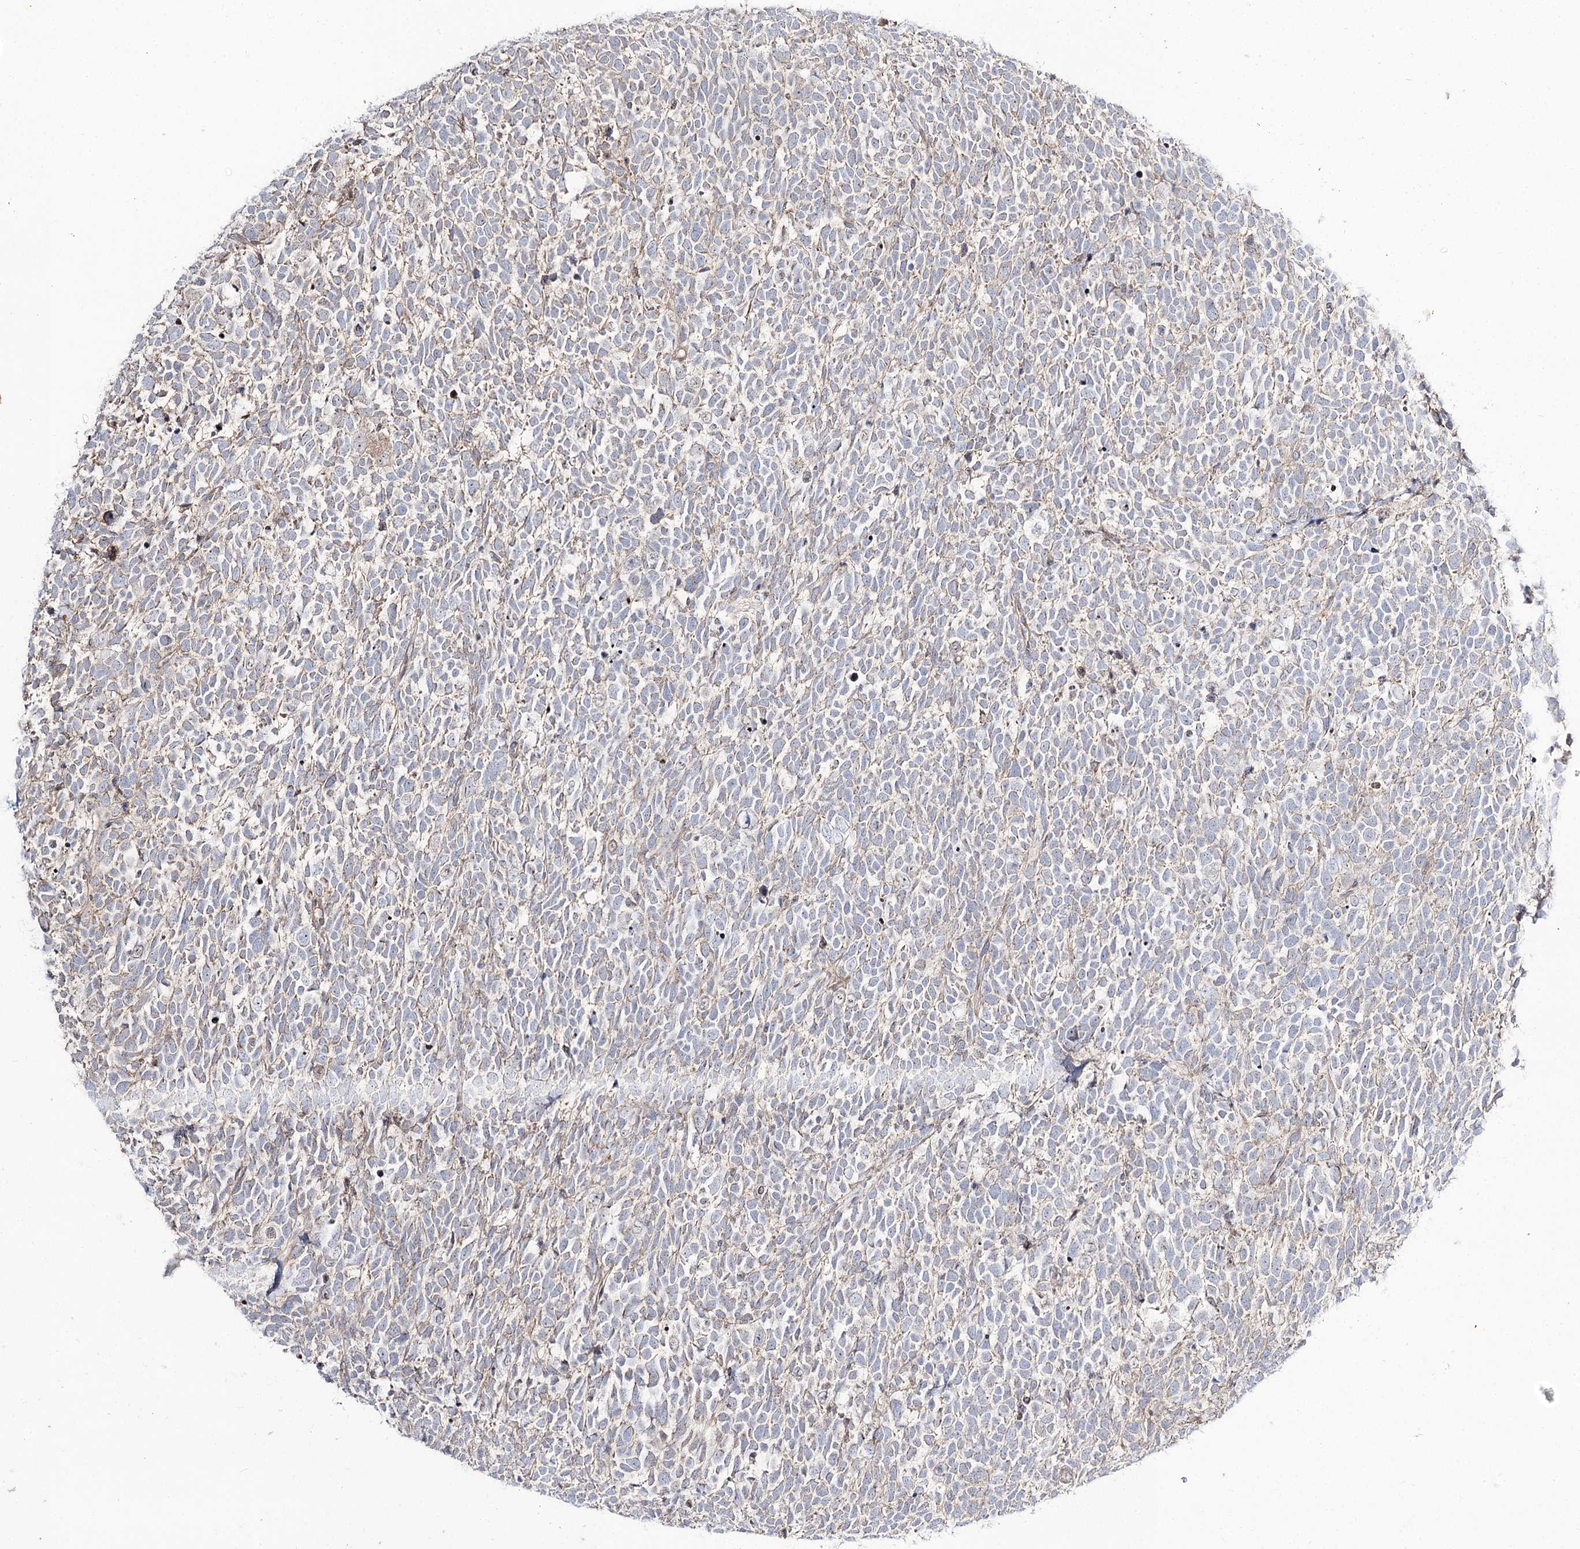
{"staining": {"intensity": "negative", "quantity": "none", "location": "none"}, "tissue": "urothelial cancer", "cell_type": "Tumor cells", "image_type": "cancer", "snomed": [{"axis": "morphology", "description": "Urothelial carcinoma, High grade"}, {"axis": "topography", "description": "Urinary bladder"}], "caption": "This is a photomicrograph of immunohistochemistry (IHC) staining of urothelial carcinoma (high-grade), which shows no positivity in tumor cells.", "gene": "C11orf80", "patient": {"sex": "female", "age": 82}}